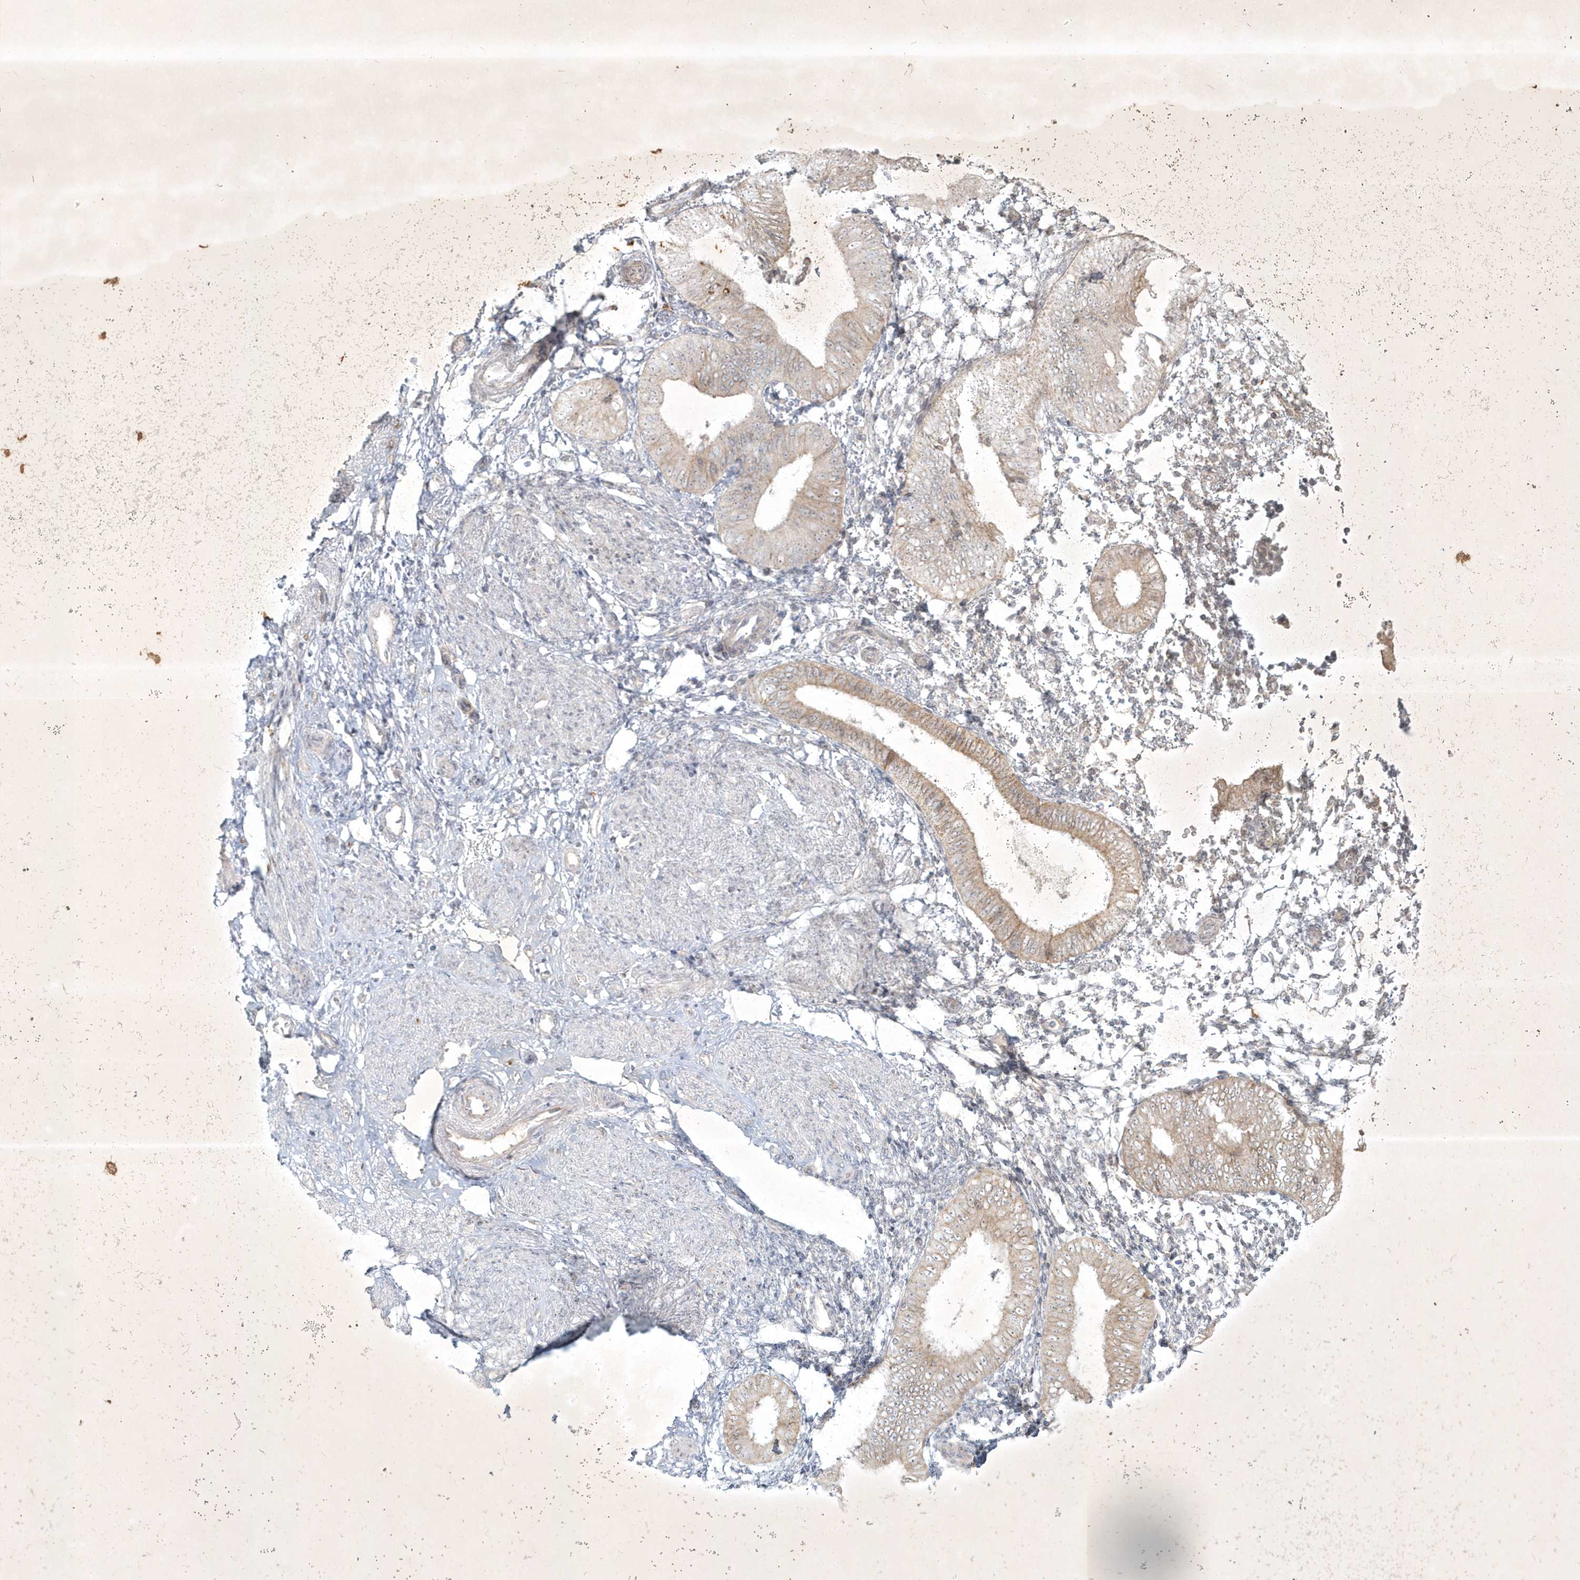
{"staining": {"intensity": "negative", "quantity": "none", "location": "none"}, "tissue": "endometrium", "cell_type": "Cells in endometrial stroma", "image_type": "normal", "snomed": [{"axis": "morphology", "description": "Normal tissue, NOS"}, {"axis": "topography", "description": "Uterus"}, {"axis": "topography", "description": "Endometrium"}], "caption": "DAB (3,3'-diaminobenzidine) immunohistochemical staining of benign endometrium reveals no significant expression in cells in endometrial stroma. Brightfield microscopy of immunohistochemistry stained with DAB (3,3'-diaminobenzidine) (brown) and hematoxylin (blue), captured at high magnification.", "gene": "BOD1L2", "patient": {"sex": "female", "age": 48}}